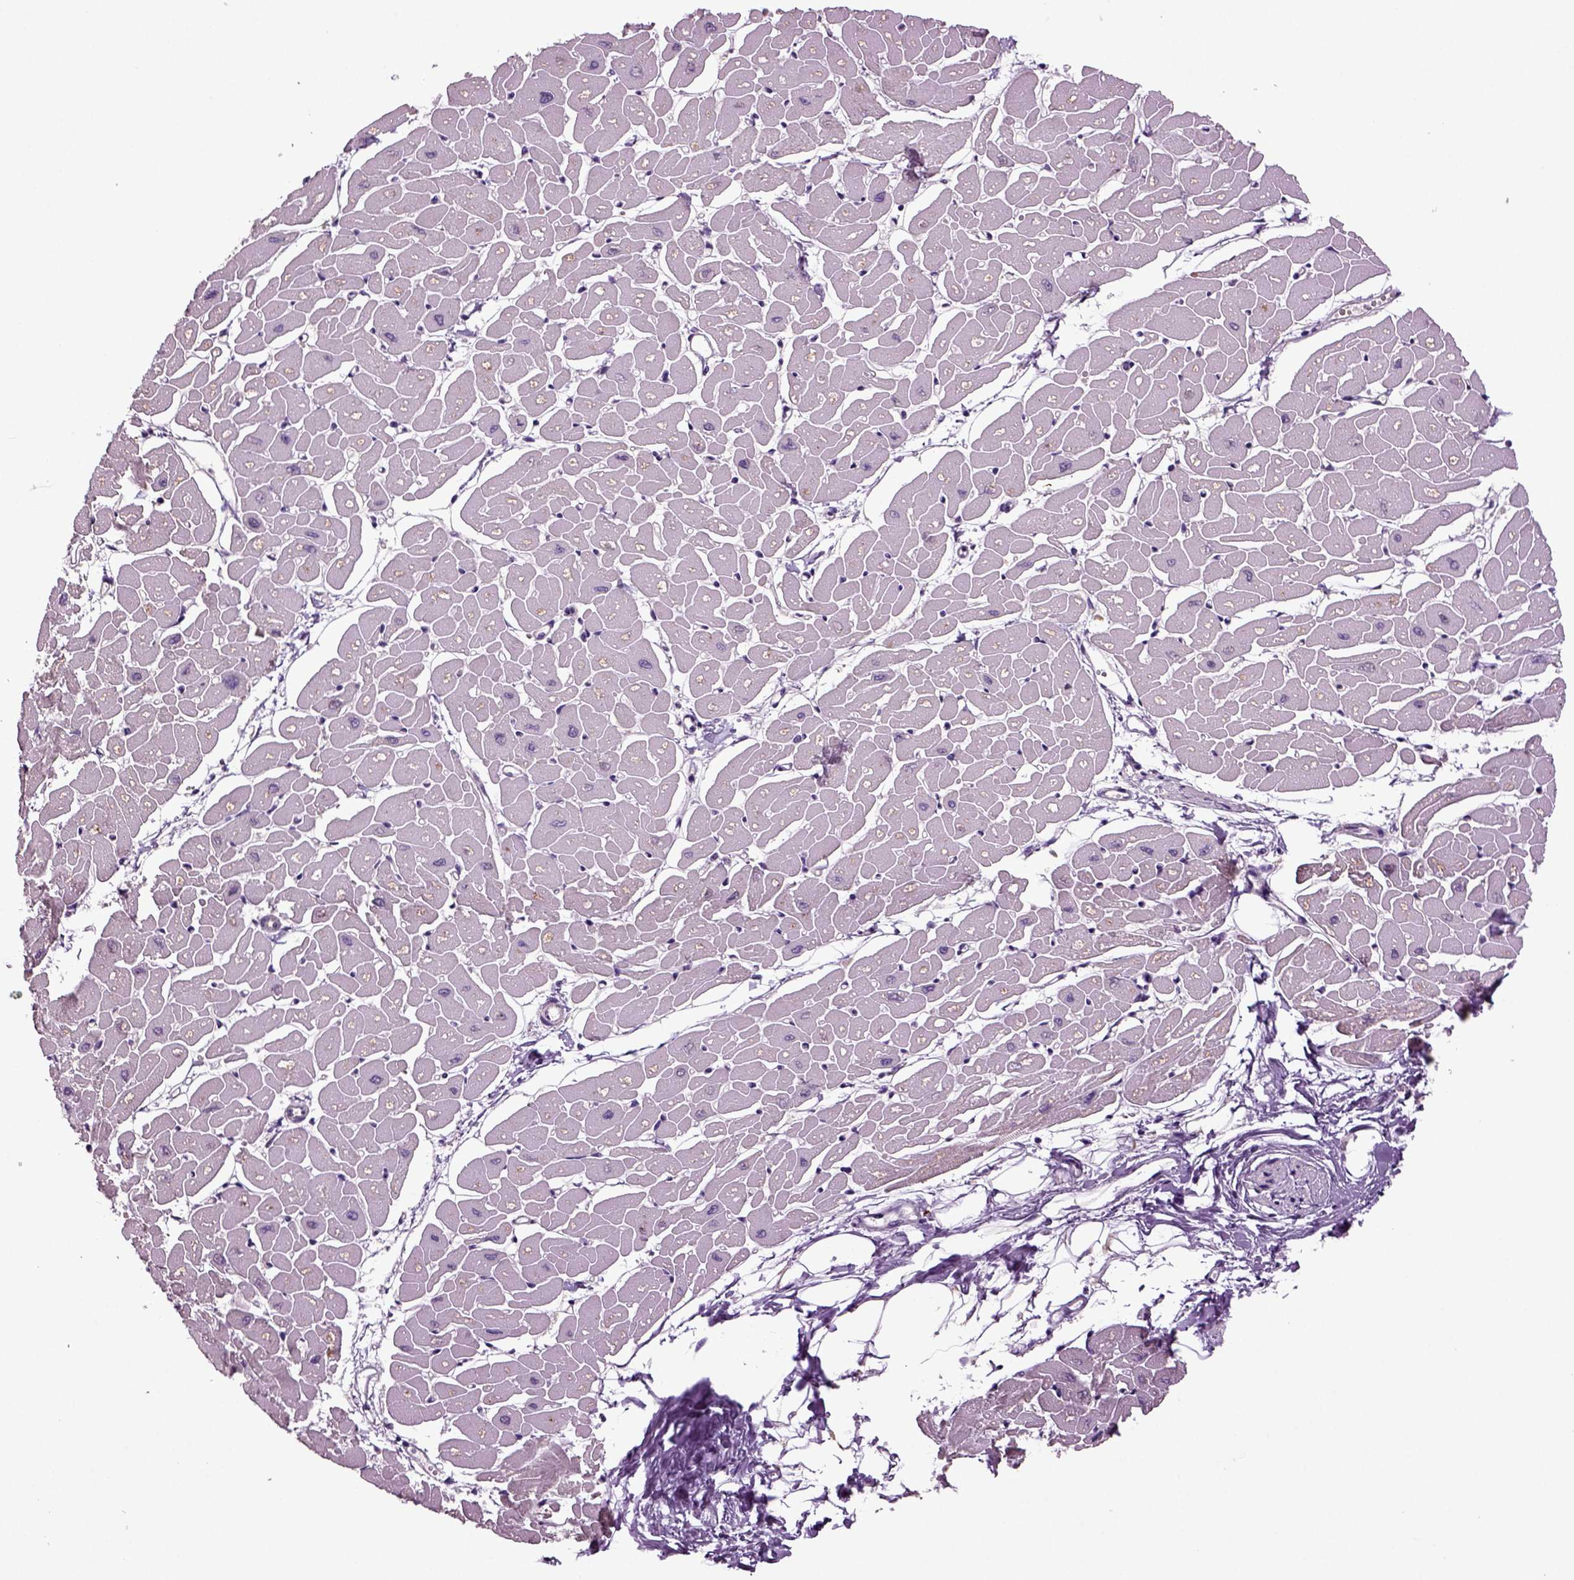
{"staining": {"intensity": "negative", "quantity": "none", "location": "none"}, "tissue": "heart muscle", "cell_type": "Cardiomyocytes", "image_type": "normal", "snomed": [{"axis": "morphology", "description": "Normal tissue, NOS"}, {"axis": "topography", "description": "Heart"}], "caption": "The immunohistochemistry (IHC) image has no significant expression in cardiomyocytes of heart muscle. (Brightfield microscopy of DAB (3,3'-diaminobenzidine) immunohistochemistry at high magnification).", "gene": "SLC17A6", "patient": {"sex": "male", "age": 57}}